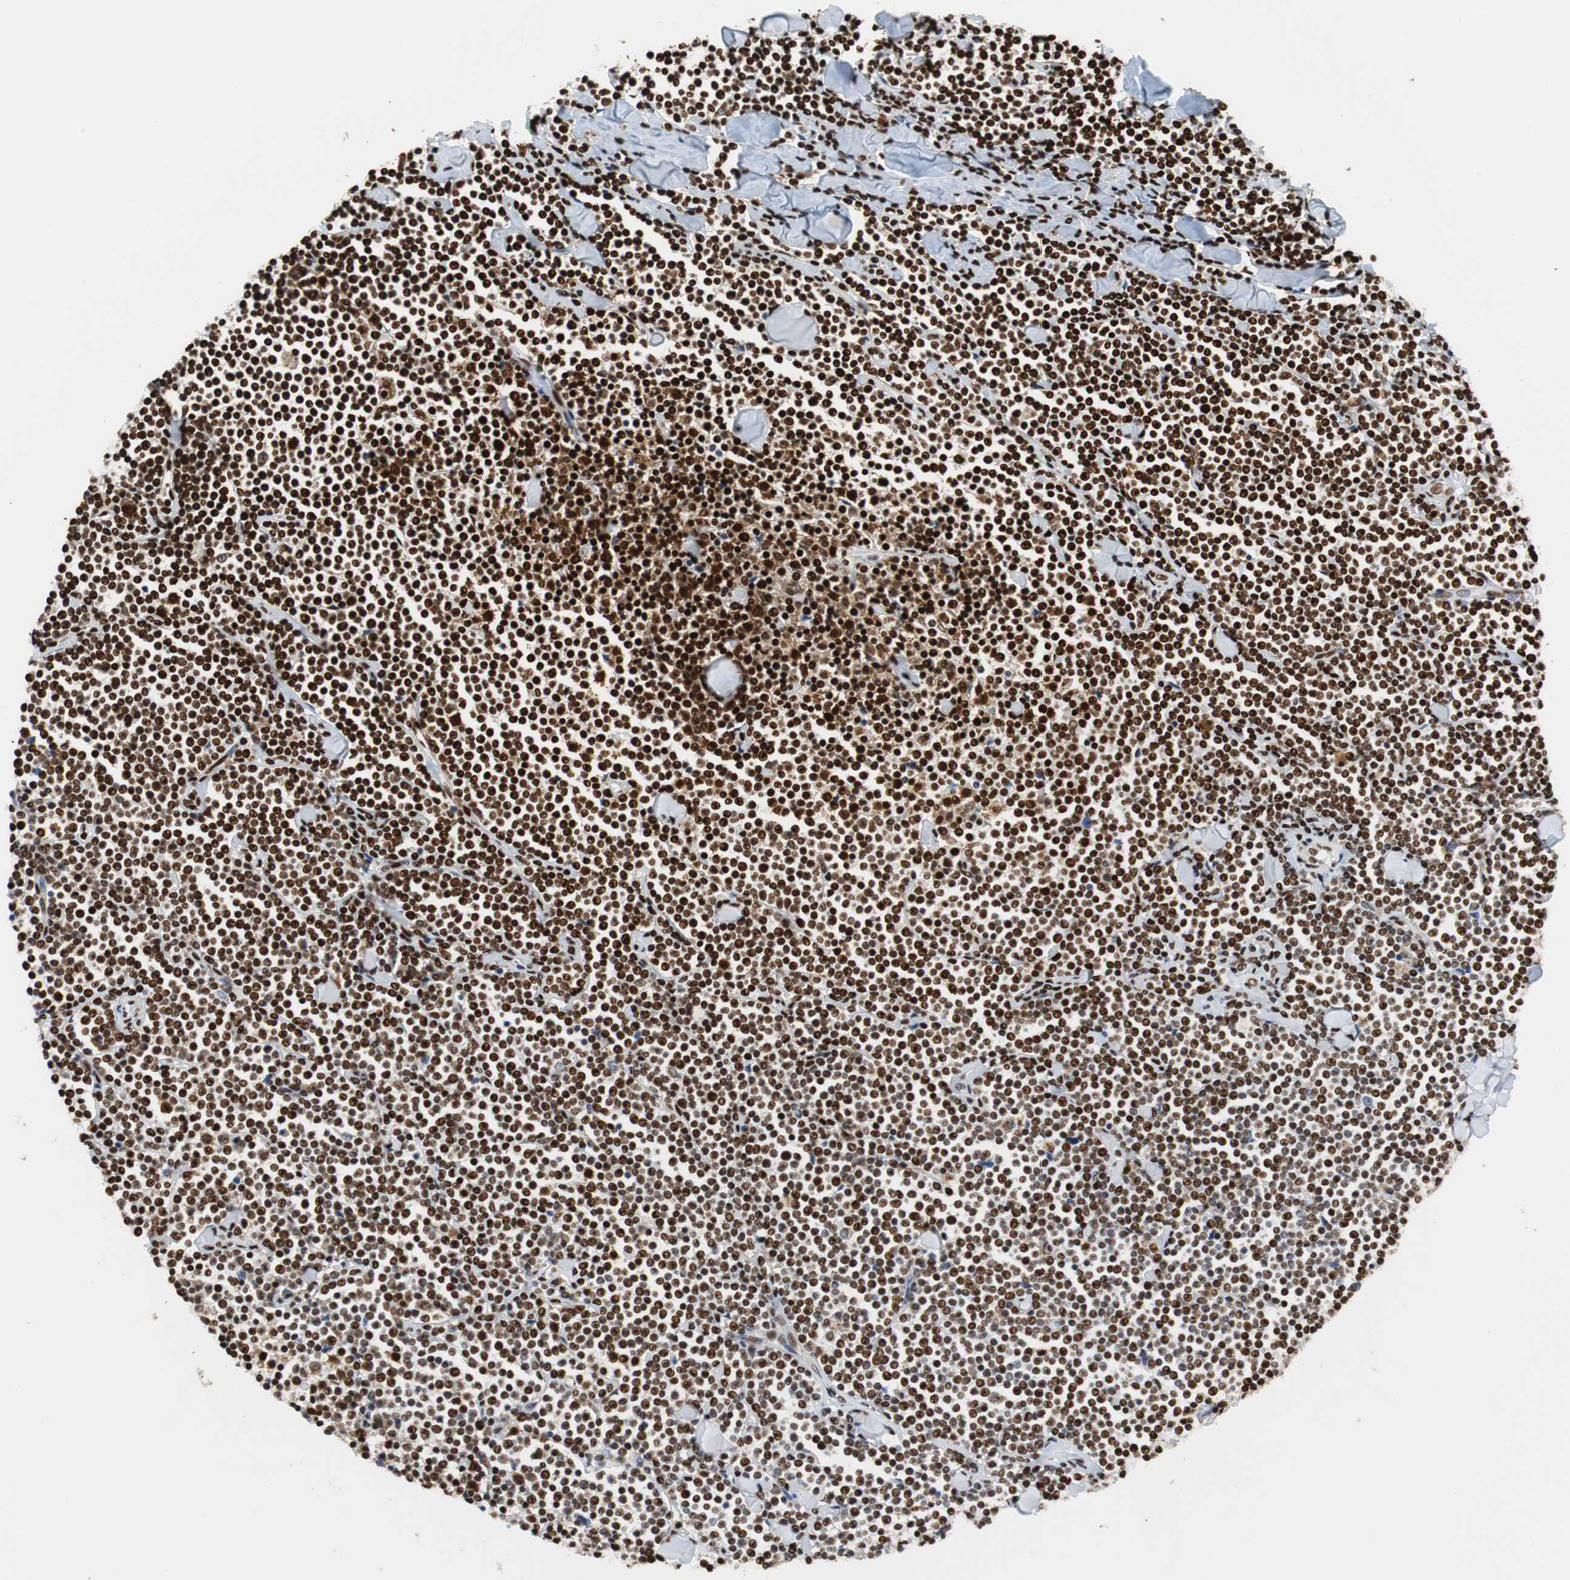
{"staining": {"intensity": "strong", "quantity": ">75%", "location": "nuclear"}, "tissue": "lymphoma", "cell_type": "Tumor cells", "image_type": "cancer", "snomed": [{"axis": "morphology", "description": "Malignant lymphoma, non-Hodgkin's type, Low grade"}, {"axis": "topography", "description": "Soft tissue"}], "caption": "Protein expression analysis of human lymphoma reveals strong nuclear expression in approximately >75% of tumor cells.", "gene": "HDAC1", "patient": {"sex": "male", "age": 92}}